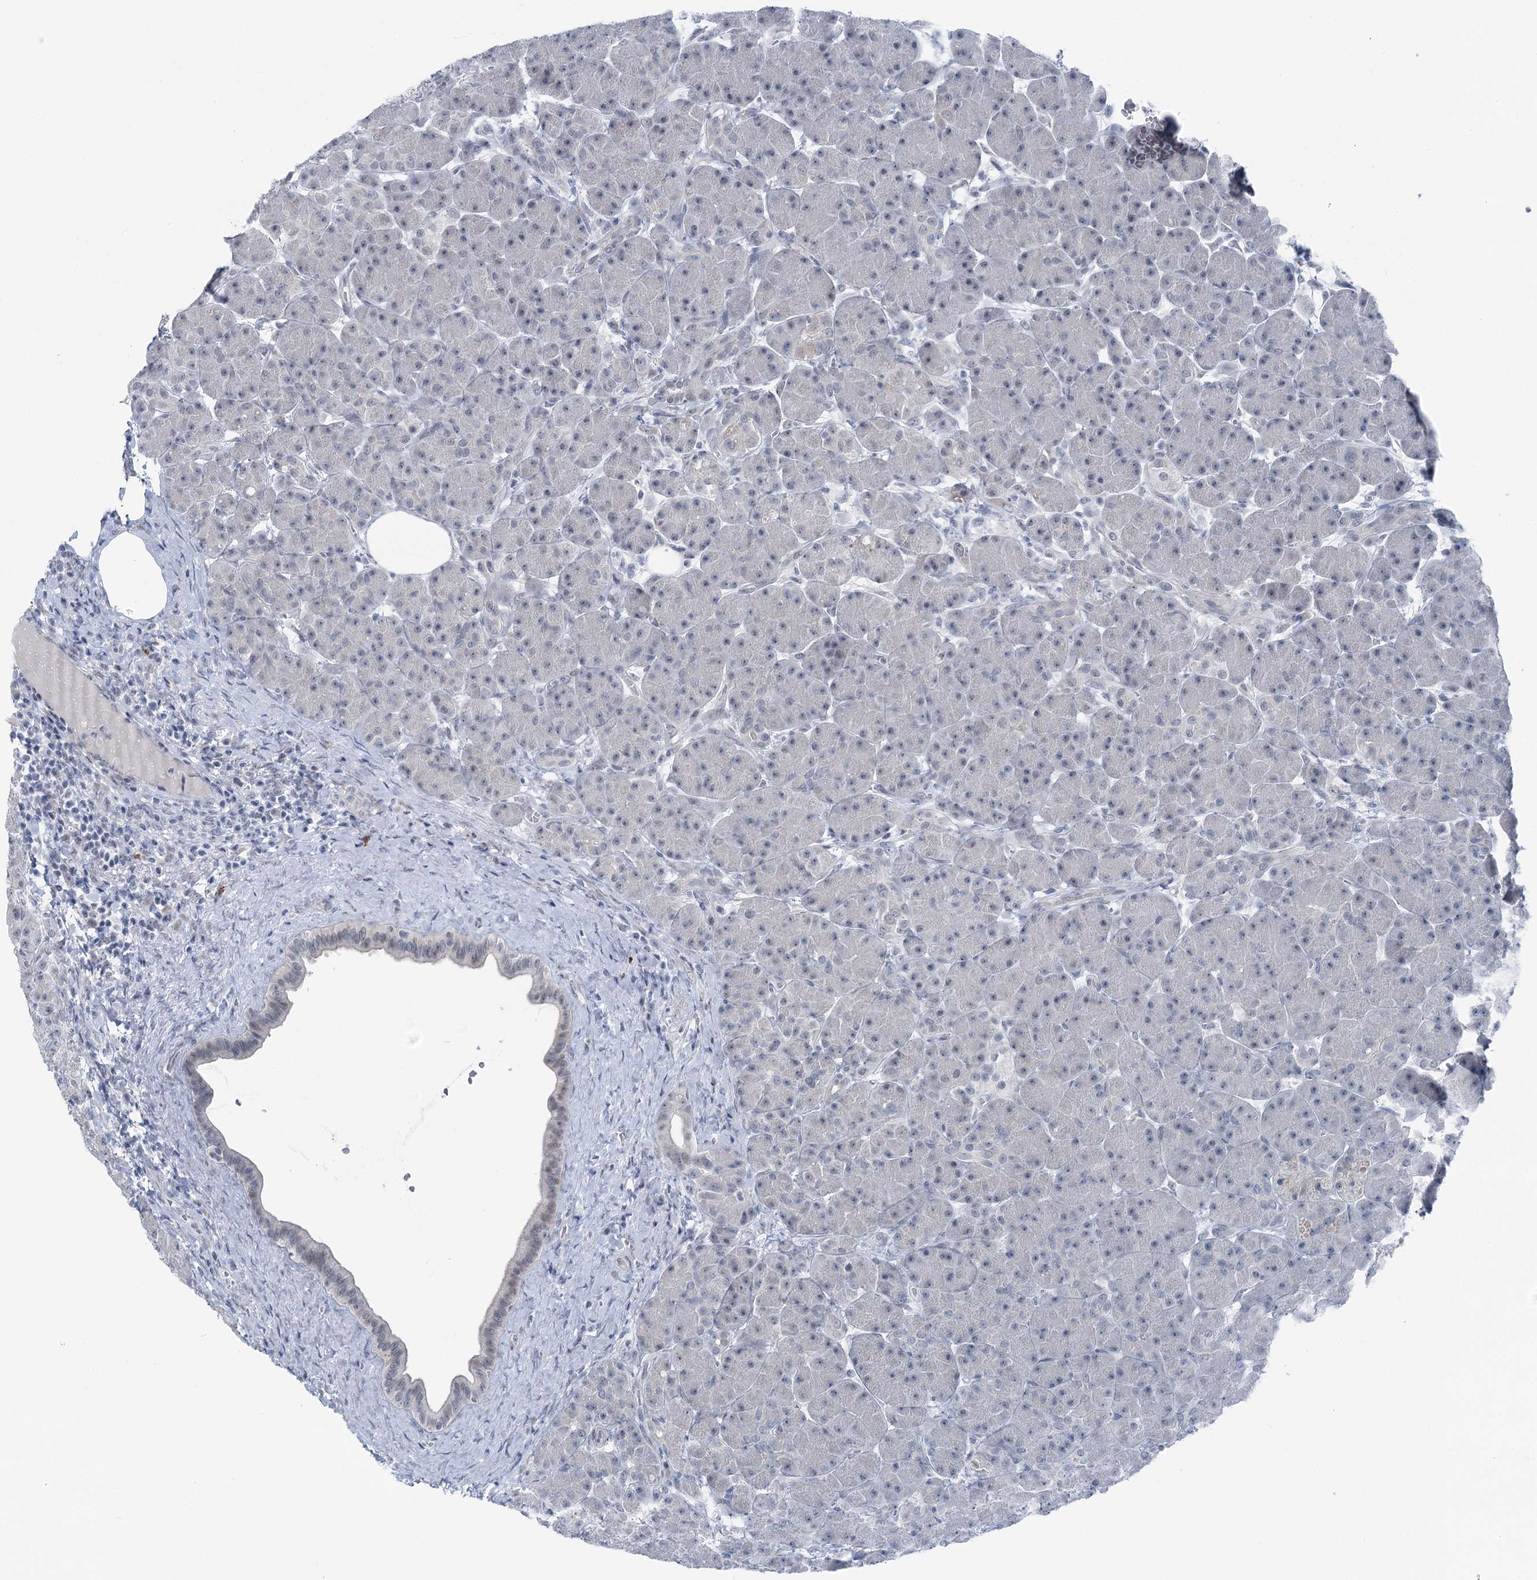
{"staining": {"intensity": "negative", "quantity": "none", "location": "none"}, "tissue": "pancreas", "cell_type": "Exocrine glandular cells", "image_type": "normal", "snomed": [{"axis": "morphology", "description": "Normal tissue, NOS"}, {"axis": "topography", "description": "Pancreas"}], "caption": "This histopathology image is of unremarkable pancreas stained with immunohistochemistry (IHC) to label a protein in brown with the nuclei are counter-stained blue. There is no expression in exocrine glandular cells.", "gene": "STEEP1", "patient": {"sex": "male", "age": 63}}